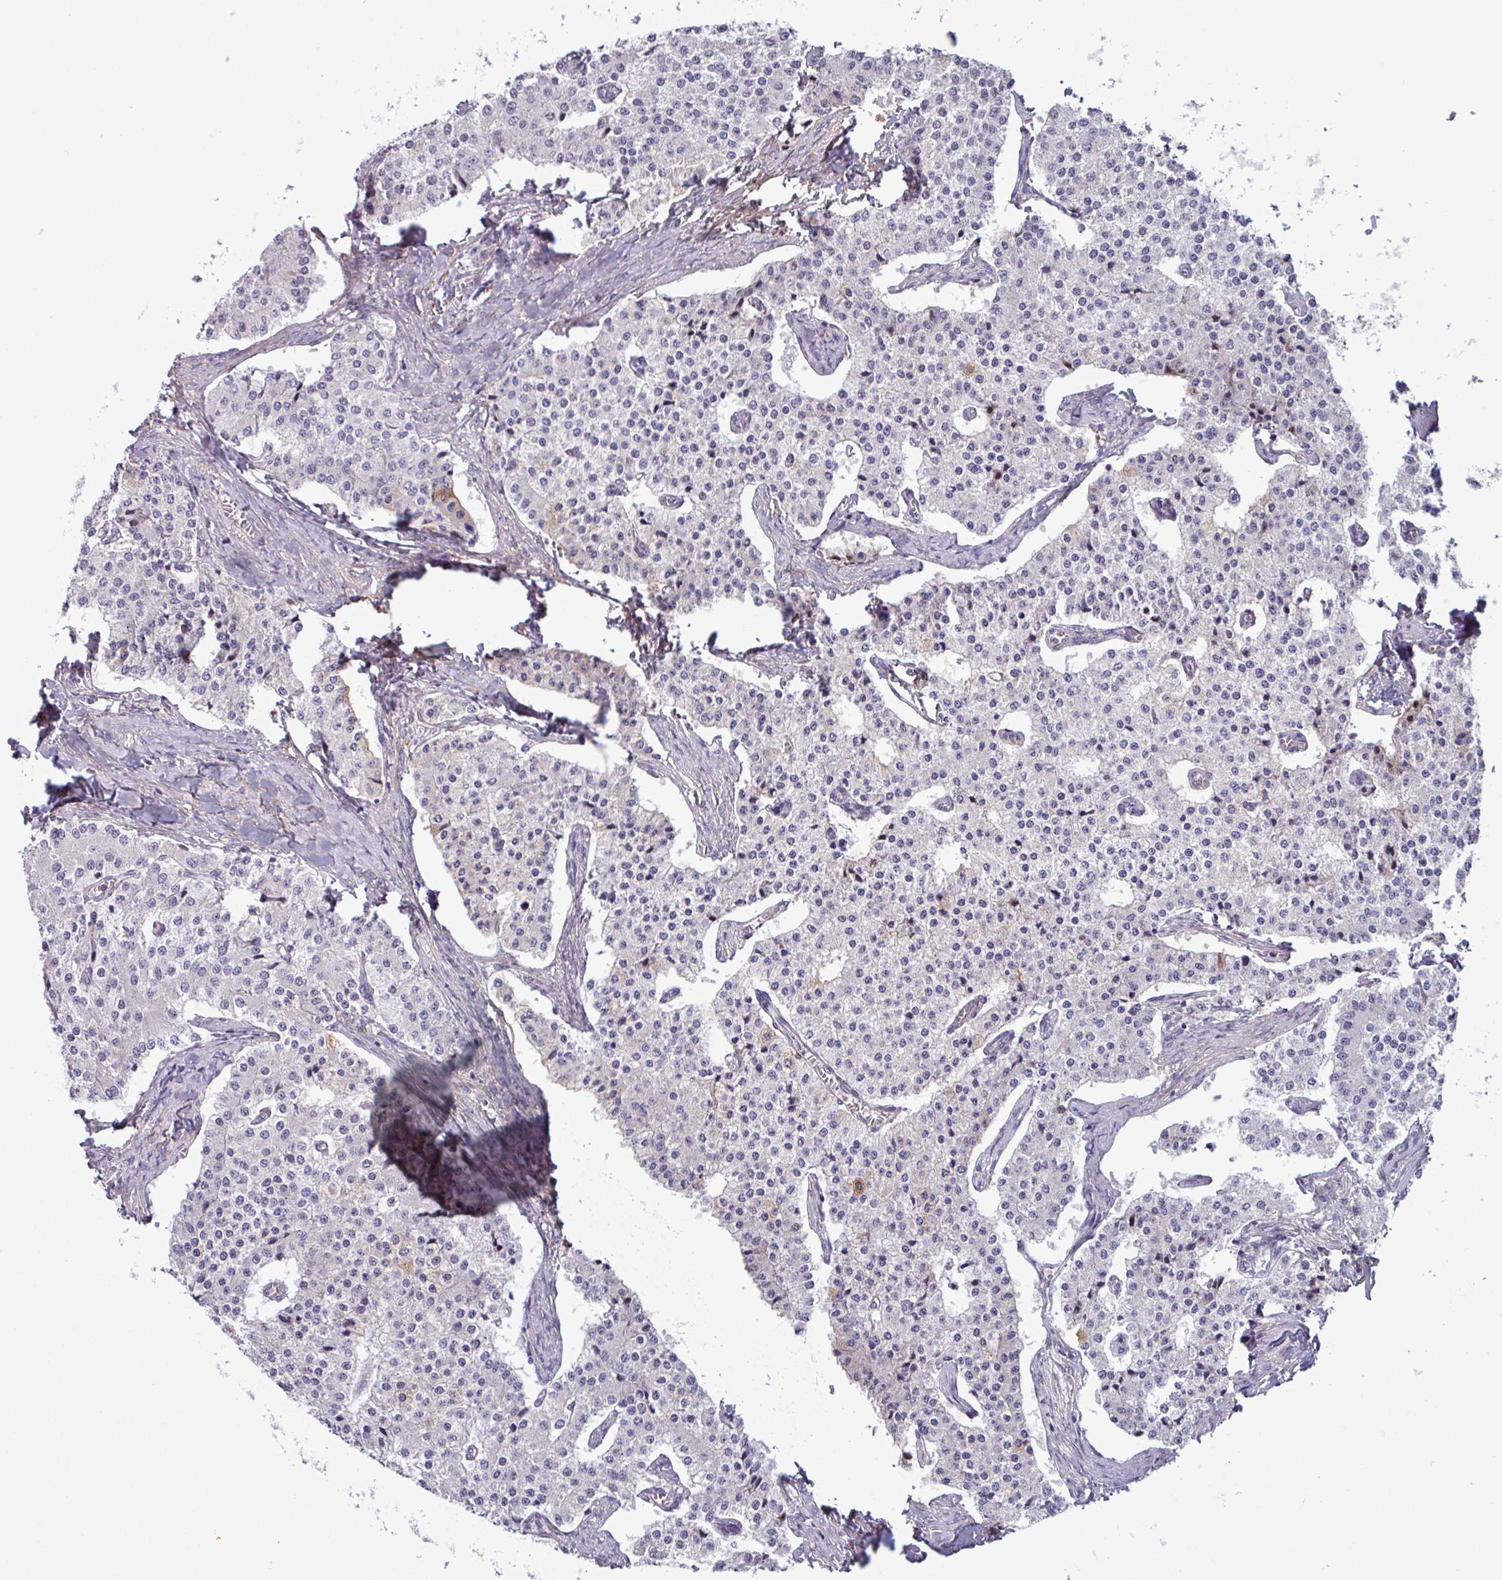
{"staining": {"intensity": "negative", "quantity": "none", "location": "none"}, "tissue": "carcinoid", "cell_type": "Tumor cells", "image_type": "cancer", "snomed": [{"axis": "morphology", "description": "Carcinoid, malignant, NOS"}, {"axis": "topography", "description": "Colon"}], "caption": "Photomicrograph shows no significant protein staining in tumor cells of carcinoid. (DAB IHC with hematoxylin counter stain).", "gene": "PCED1A", "patient": {"sex": "female", "age": 52}}